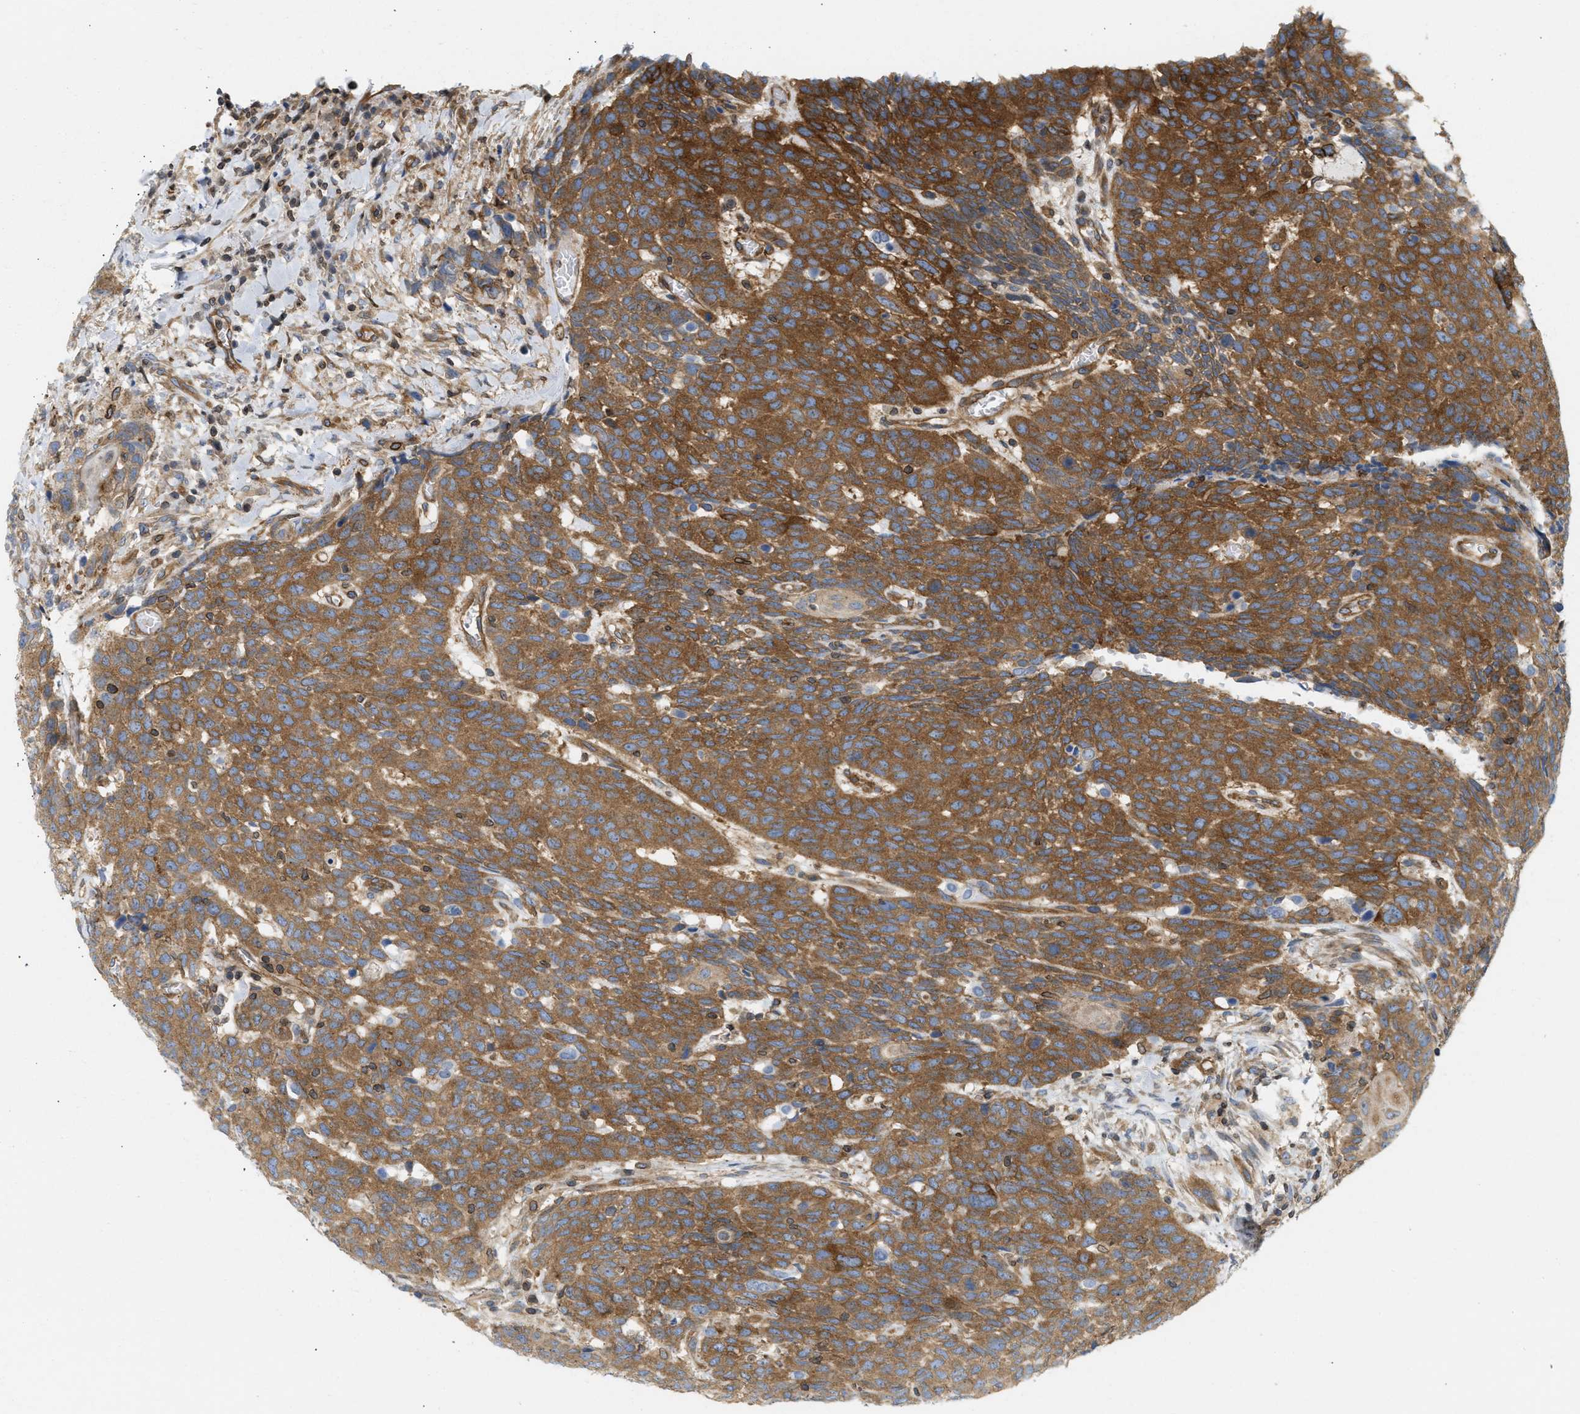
{"staining": {"intensity": "strong", "quantity": ">75%", "location": "cytoplasmic/membranous"}, "tissue": "head and neck cancer", "cell_type": "Tumor cells", "image_type": "cancer", "snomed": [{"axis": "morphology", "description": "Squamous cell carcinoma, NOS"}, {"axis": "topography", "description": "Head-Neck"}], "caption": "Immunohistochemical staining of human squamous cell carcinoma (head and neck) reveals high levels of strong cytoplasmic/membranous protein expression in about >75% of tumor cells. (Stains: DAB (3,3'-diaminobenzidine) in brown, nuclei in blue, Microscopy: brightfield microscopy at high magnification).", "gene": "STRN", "patient": {"sex": "male", "age": 66}}